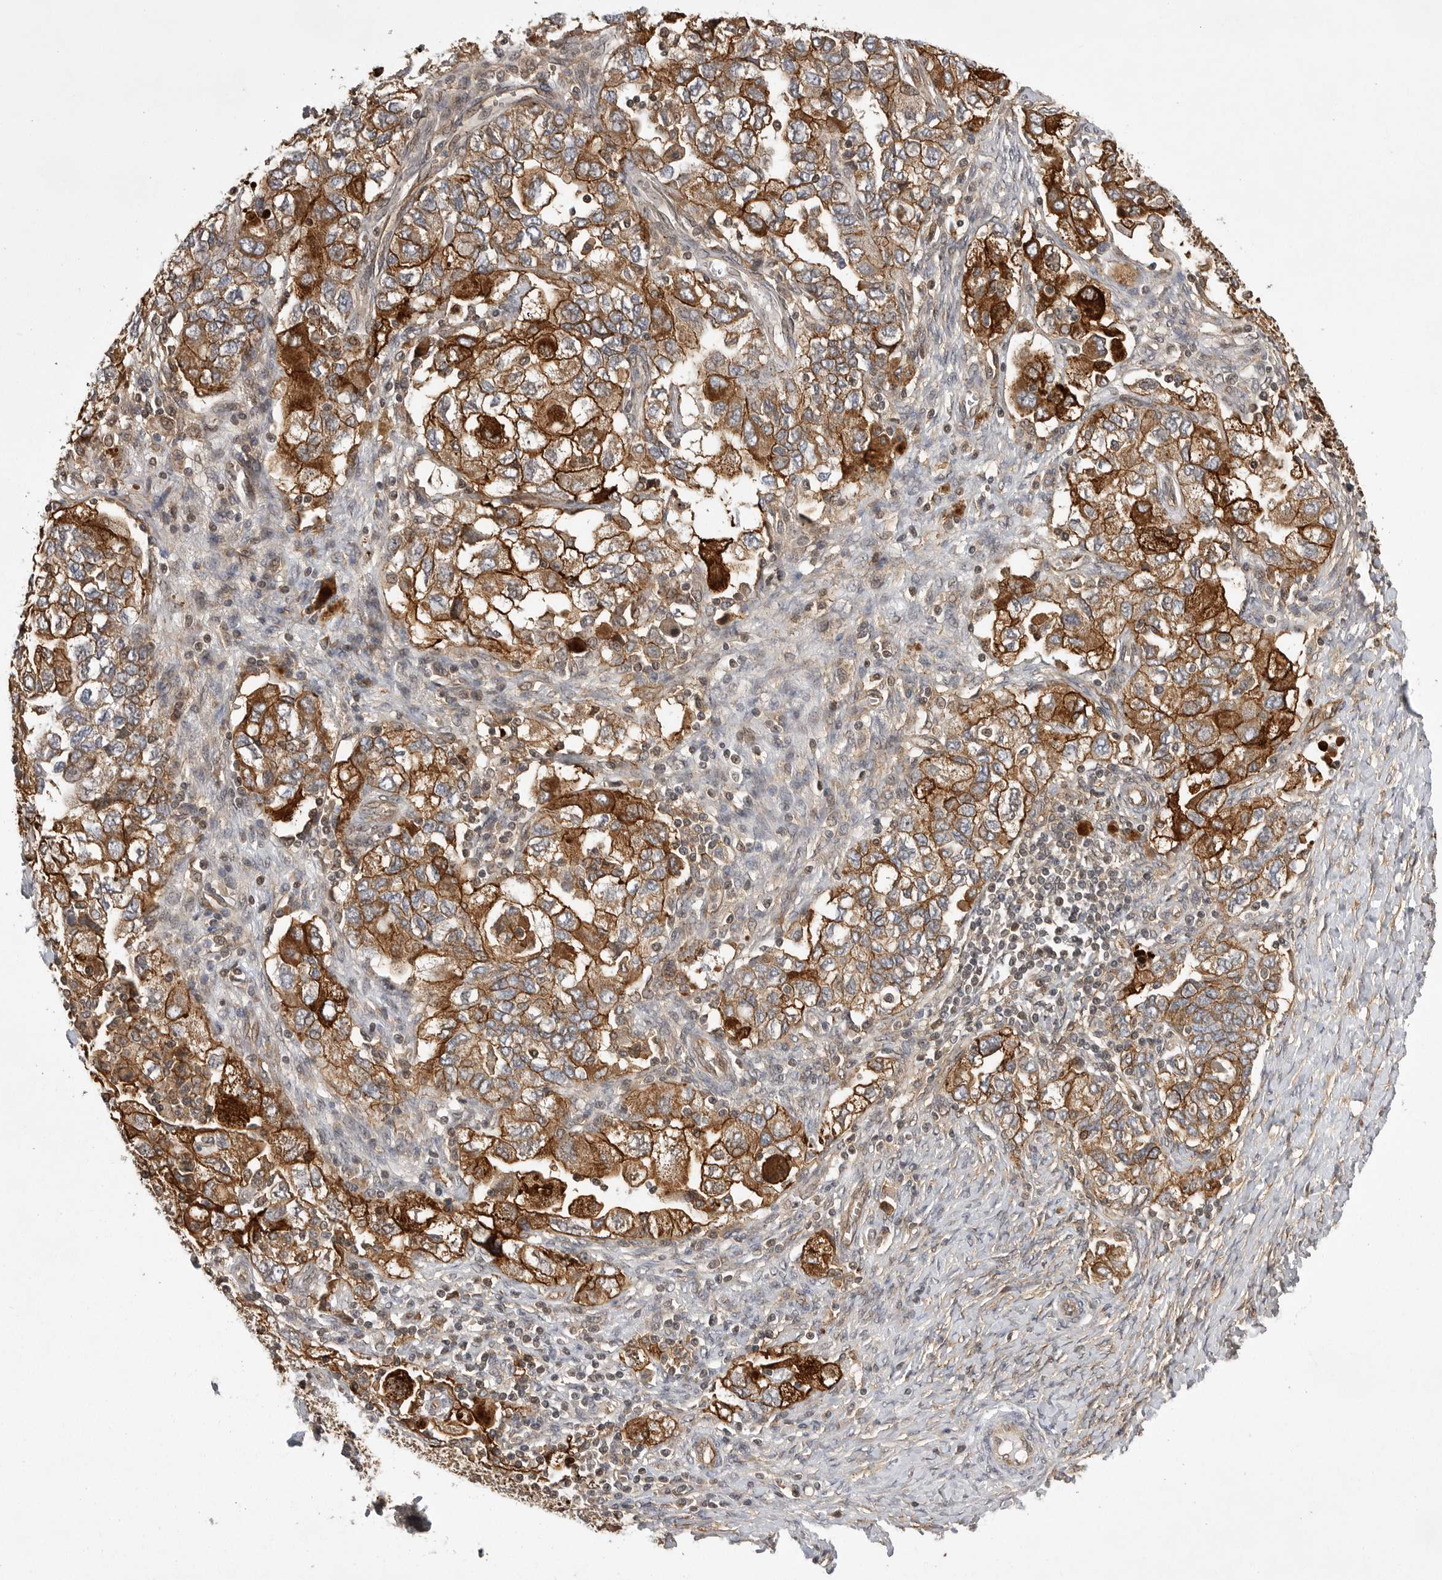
{"staining": {"intensity": "strong", "quantity": ">75%", "location": "cytoplasmic/membranous"}, "tissue": "ovarian cancer", "cell_type": "Tumor cells", "image_type": "cancer", "snomed": [{"axis": "morphology", "description": "Carcinoma, NOS"}, {"axis": "morphology", "description": "Cystadenocarcinoma, serous, NOS"}, {"axis": "topography", "description": "Ovary"}], "caption": "Carcinoma (ovarian) stained for a protein (brown) displays strong cytoplasmic/membranous positive positivity in about >75% of tumor cells.", "gene": "NECTIN1", "patient": {"sex": "female", "age": 69}}